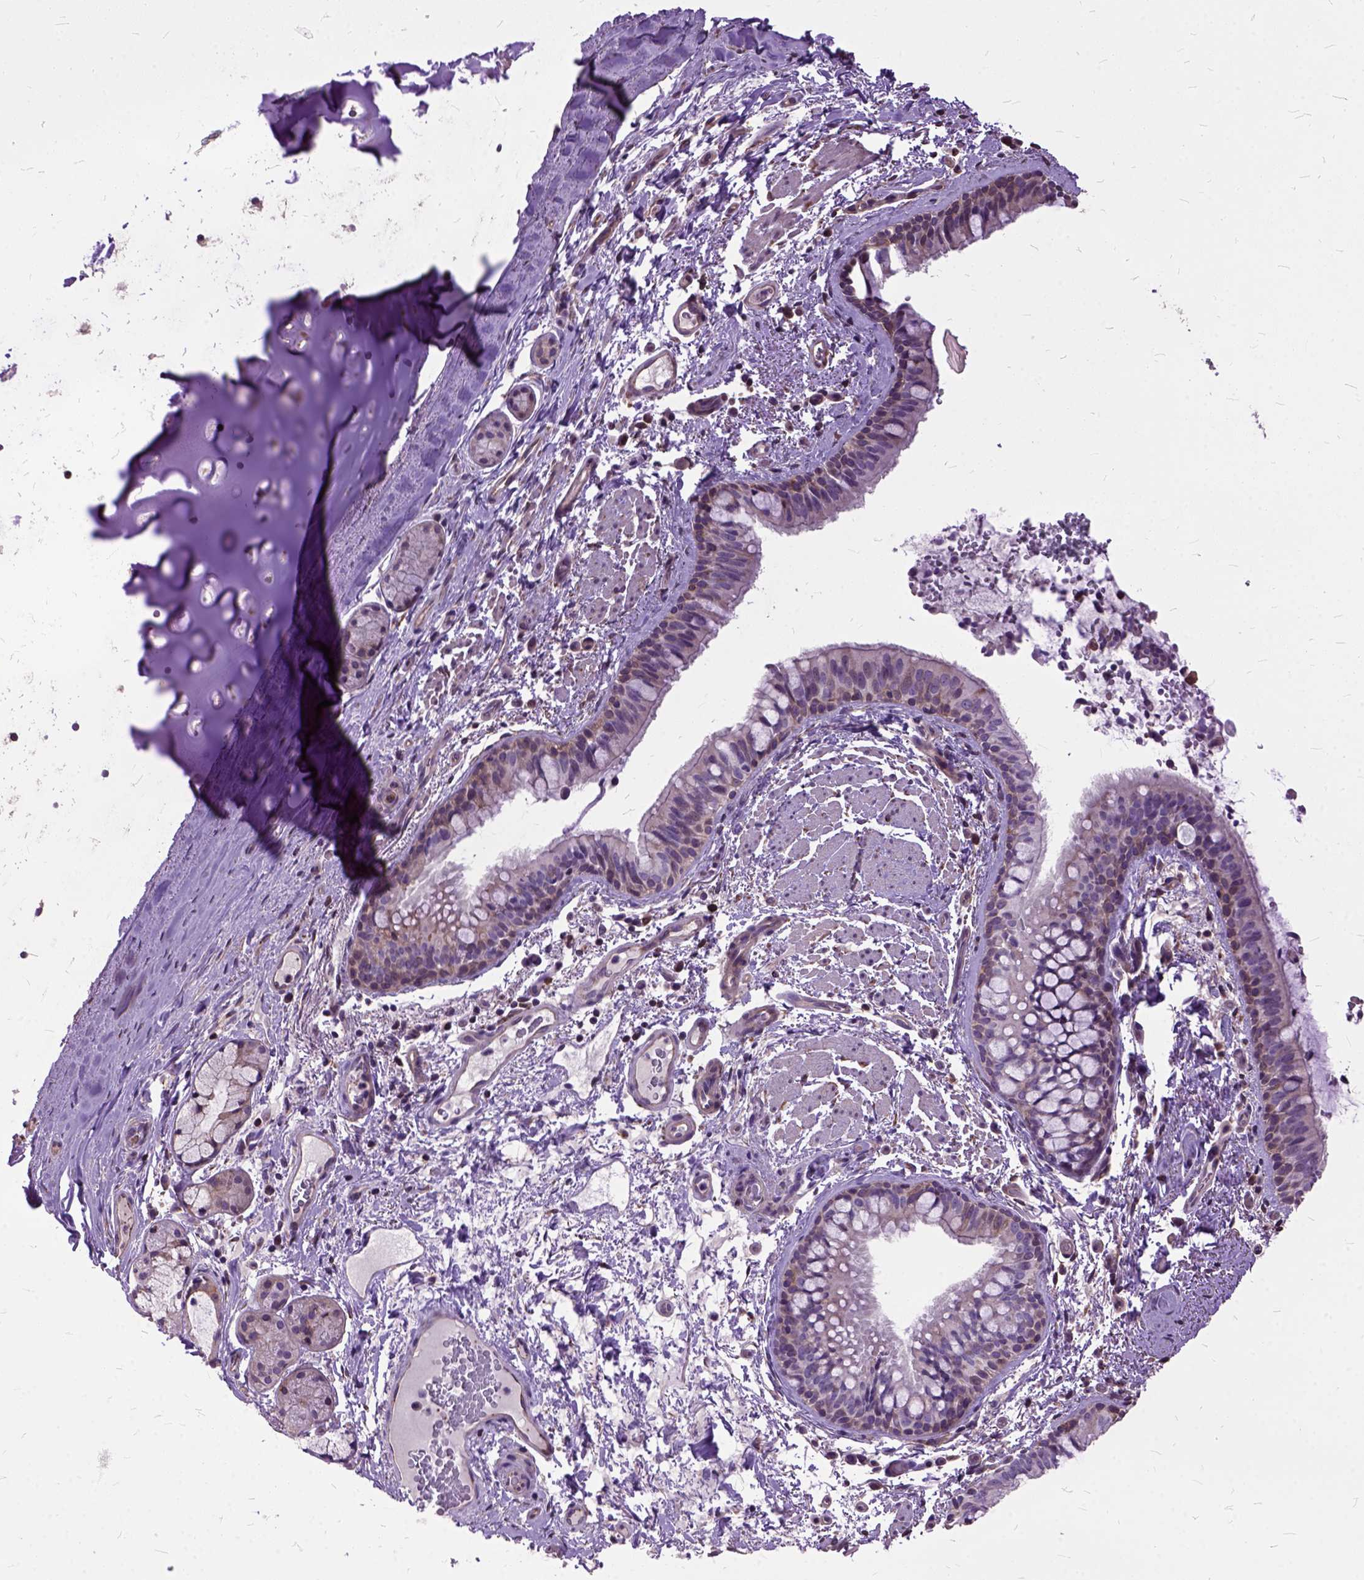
{"staining": {"intensity": "moderate", "quantity": "<25%", "location": "cytoplasmic/membranous"}, "tissue": "bronchus", "cell_type": "Respiratory epithelial cells", "image_type": "normal", "snomed": [{"axis": "morphology", "description": "Normal tissue, NOS"}, {"axis": "topography", "description": "Bronchus"}], "caption": "Brown immunohistochemical staining in normal bronchus demonstrates moderate cytoplasmic/membranous expression in approximately <25% of respiratory epithelial cells. (Stains: DAB in brown, nuclei in blue, Microscopy: brightfield microscopy at high magnification).", "gene": "AREG", "patient": {"sex": "female", "age": 64}}